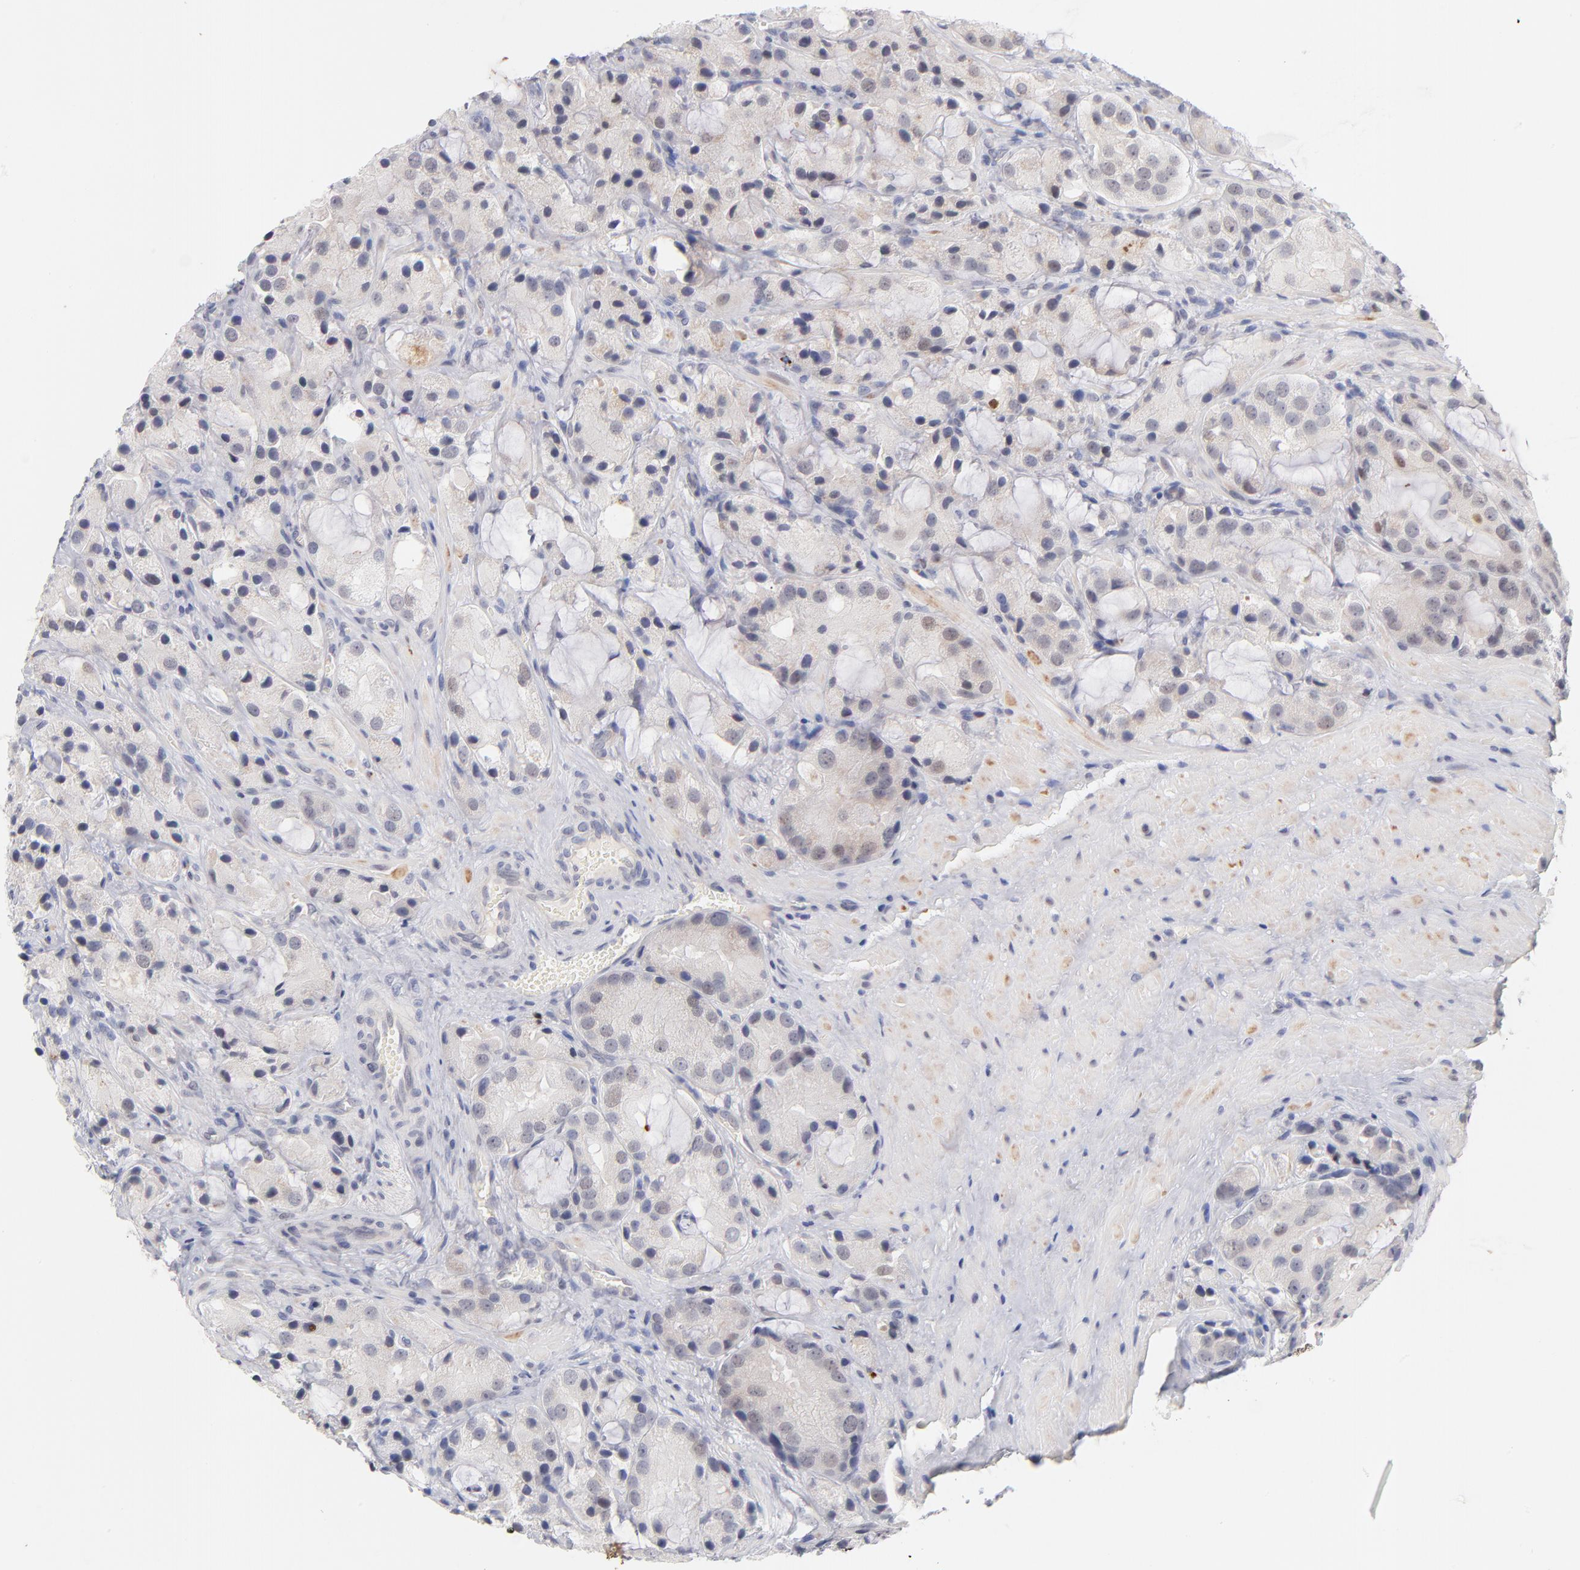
{"staining": {"intensity": "negative", "quantity": "none", "location": "none"}, "tissue": "prostate cancer", "cell_type": "Tumor cells", "image_type": "cancer", "snomed": [{"axis": "morphology", "description": "Adenocarcinoma, High grade"}, {"axis": "topography", "description": "Prostate"}], "caption": "Adenocarcinoma (high-grade) (prostate) was stained to show a protein in brown. There is no significant staining in tumor cells.", "gene": "PARP1", "patient": {"sex": "male", "age": 70}}